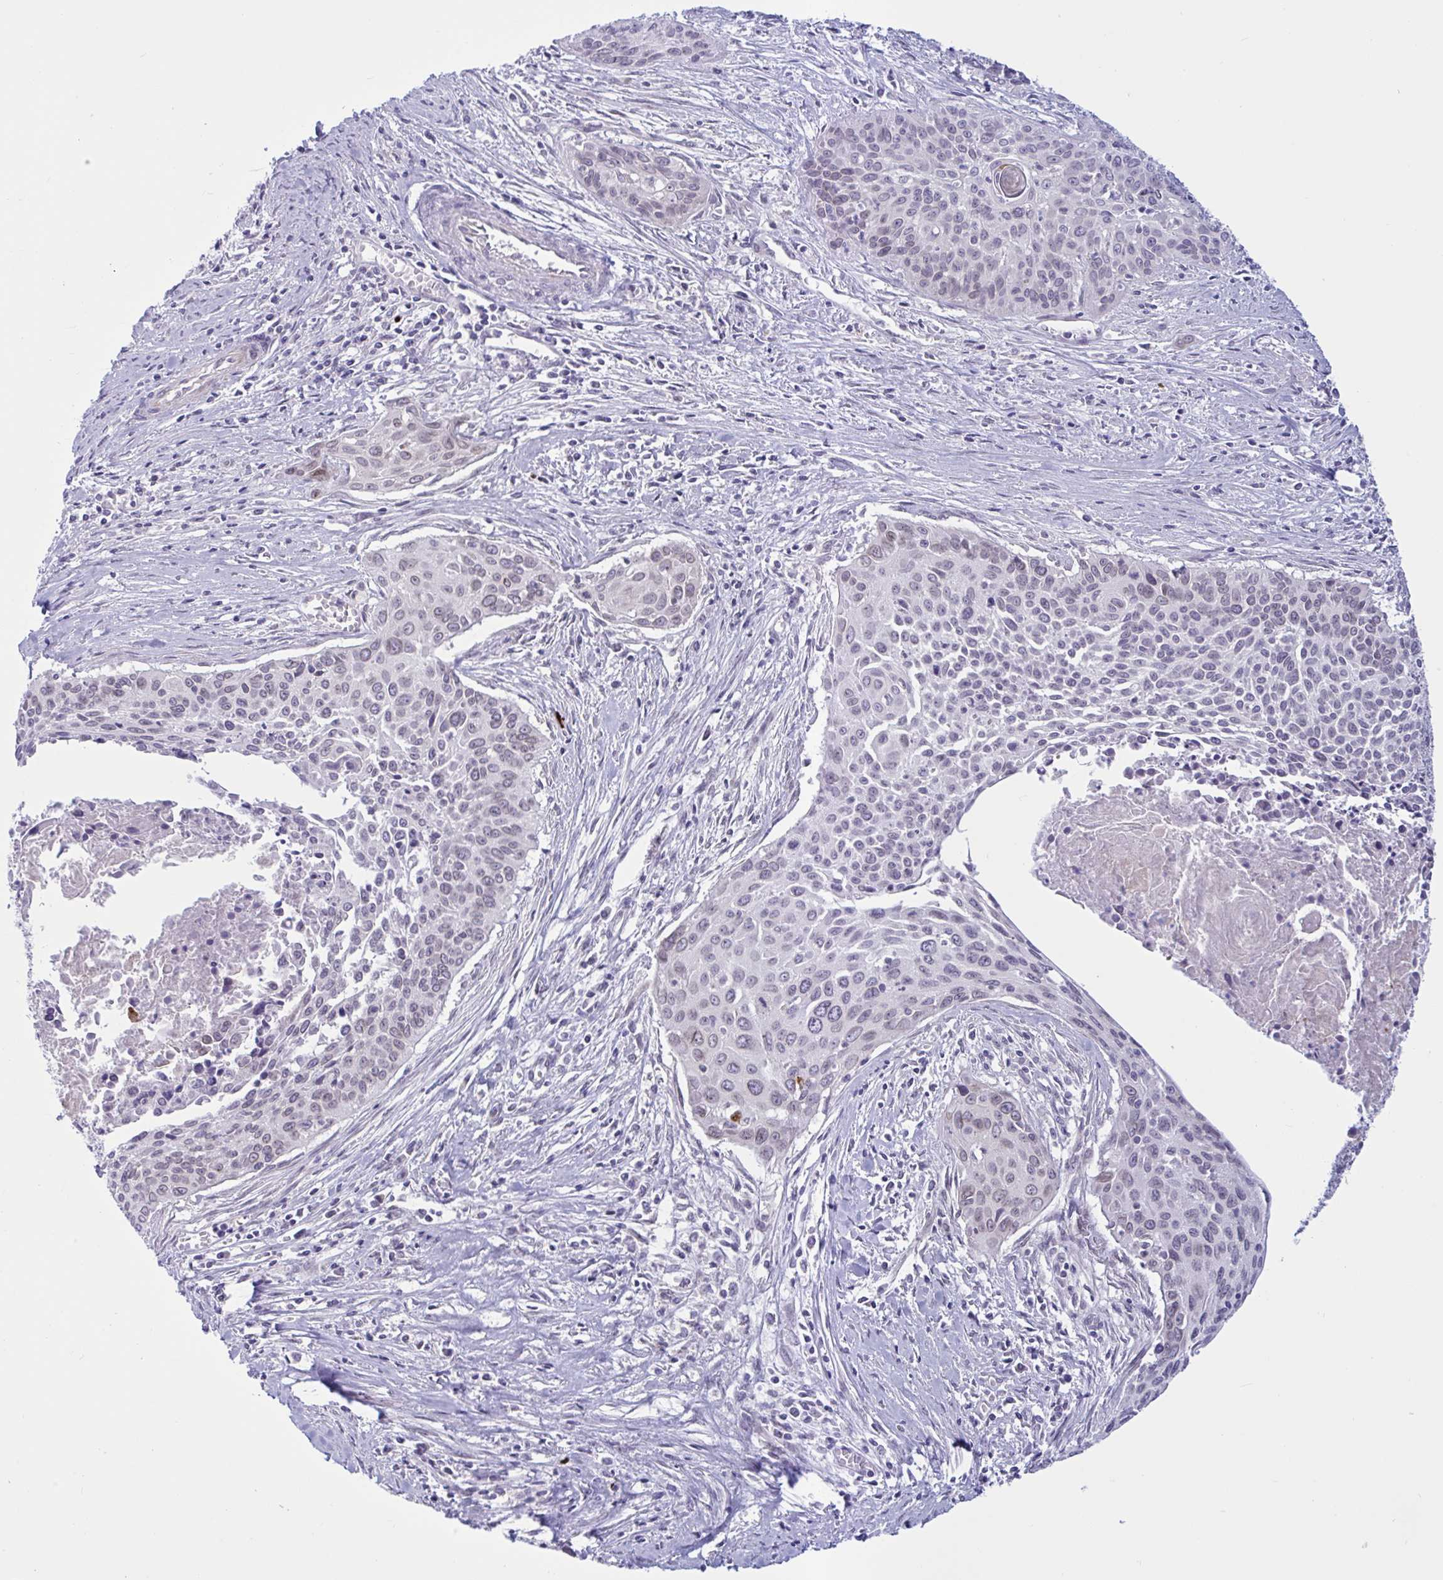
{"staining": {"intensity": "weak", "quantity": "<25%", "location": "nuclear"}, "tissue": "cervical cancer", "cell_type": "Tumor cells", "image_type": "cancer", "snomed": [{"axis": "morphology", "description": "Squamous cell carcinoma, NOS"}, {"axis": "topography", "description": "Cervix"}], "caption": "IHC of human squamous cell carcinoma (cervical) shows no staining in tumor cells. (Stains: DAB (3,3'-diaminobenzidine) IHC with hematoxylin counter stain, Microscopy: brightfield microscopy at high magnification).", "gene": "DOCK11", "patient": {"sex": "female", "age": 55}}